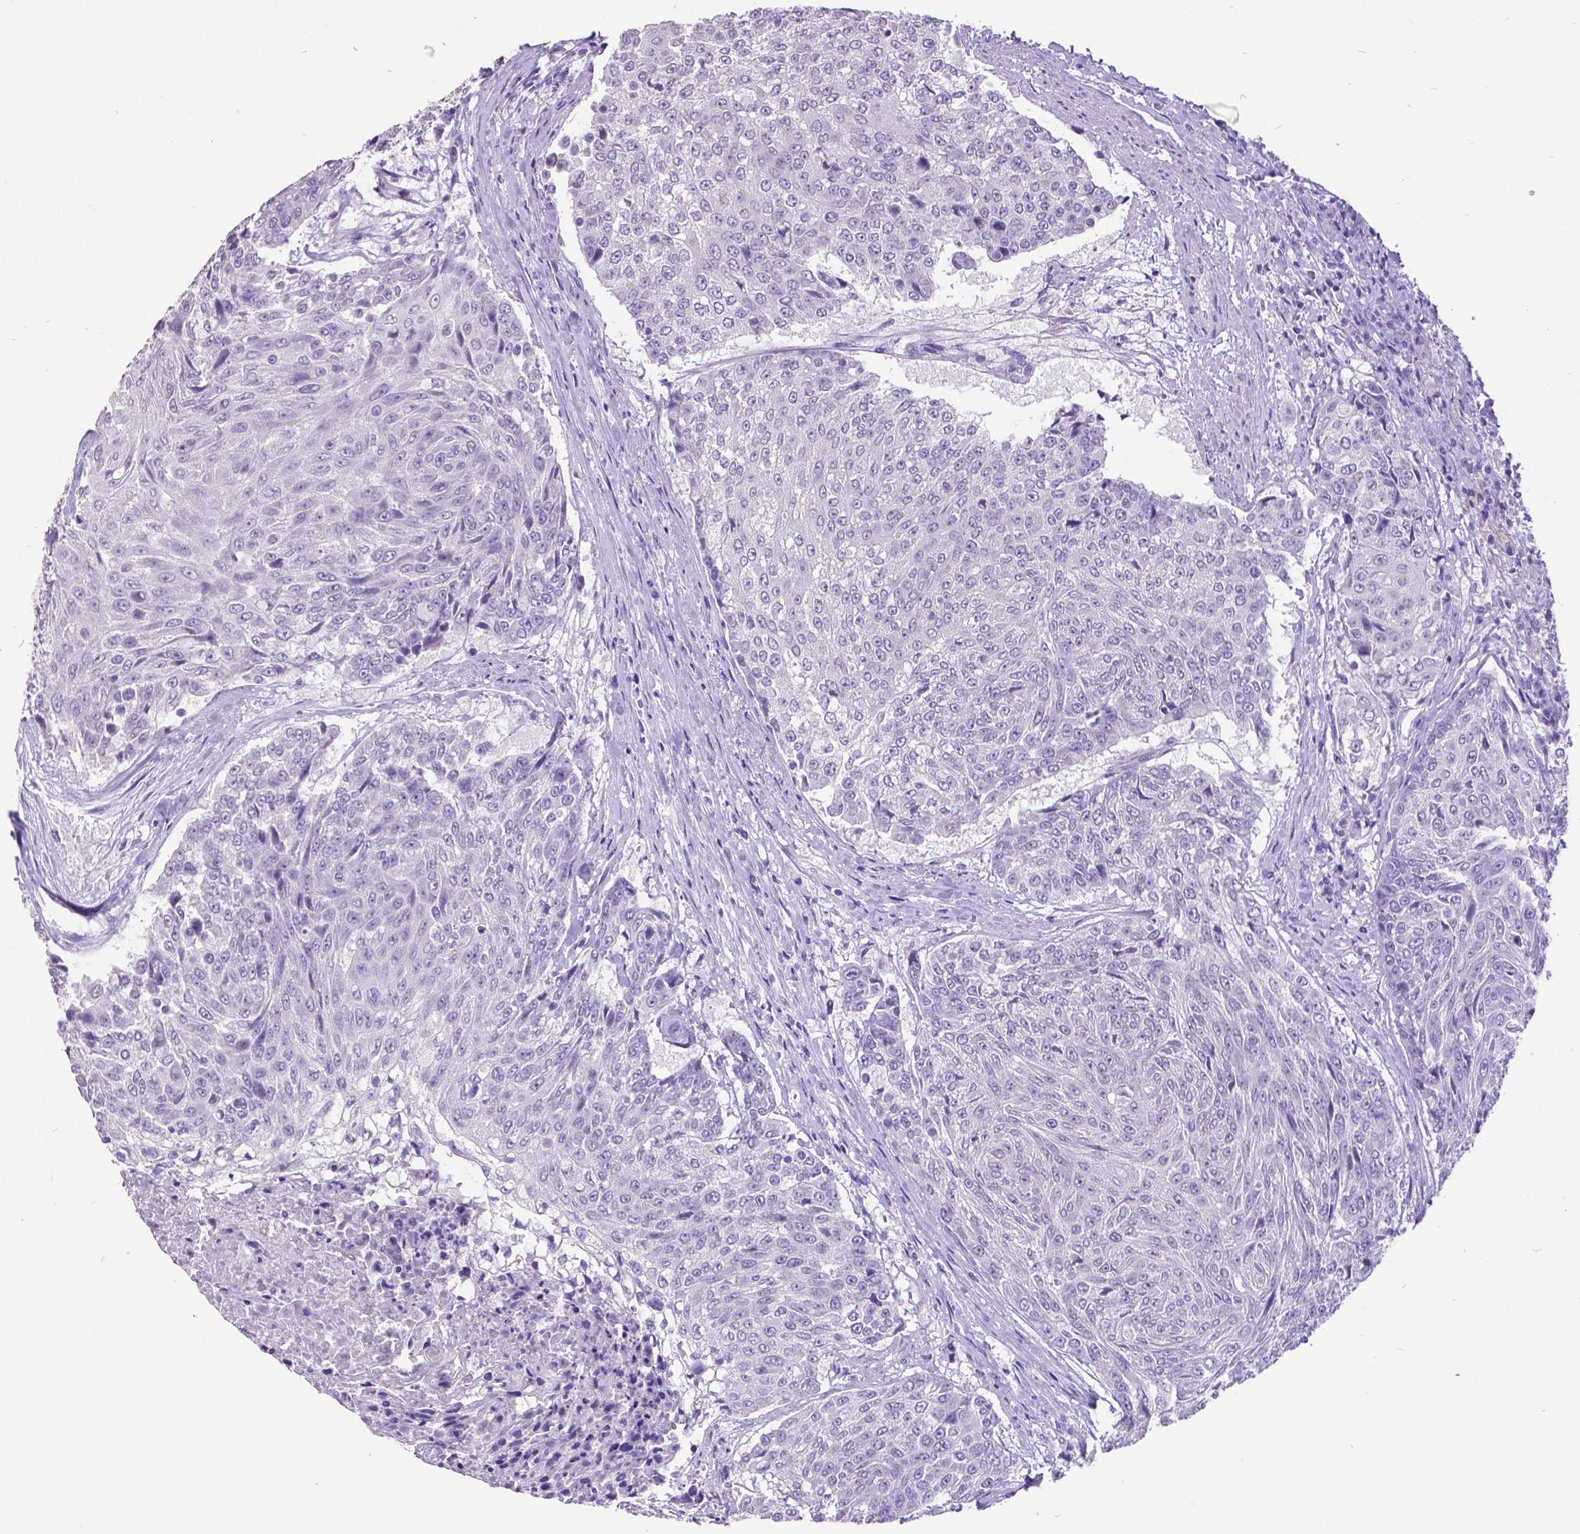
{"staining": {"intensity": "negative", "quantity": "none", "location": "none"}, "tissue": "urothelial cancer", "cell_type": "Tumor cells", "image_type": "cancer", "snomed": [{"axis": "morphology", "description": "Urothelial carcinoma, High grade"}, {"axis": "topography", "description": "Urinary bladder"}], "caption": "High-grade urothelial carcinoma was stained to show a protein in brown. There is no significant expression in tumor cells. (Stains: DAB (3,3'-diaminobenzidine) immunohistochemistry (IHC) with hematoxylin counter stain, Microscopy: brightfield microscopy at high magnification).", "gene": "SATB2", "patient": {"sex": "female", "age": 63}}